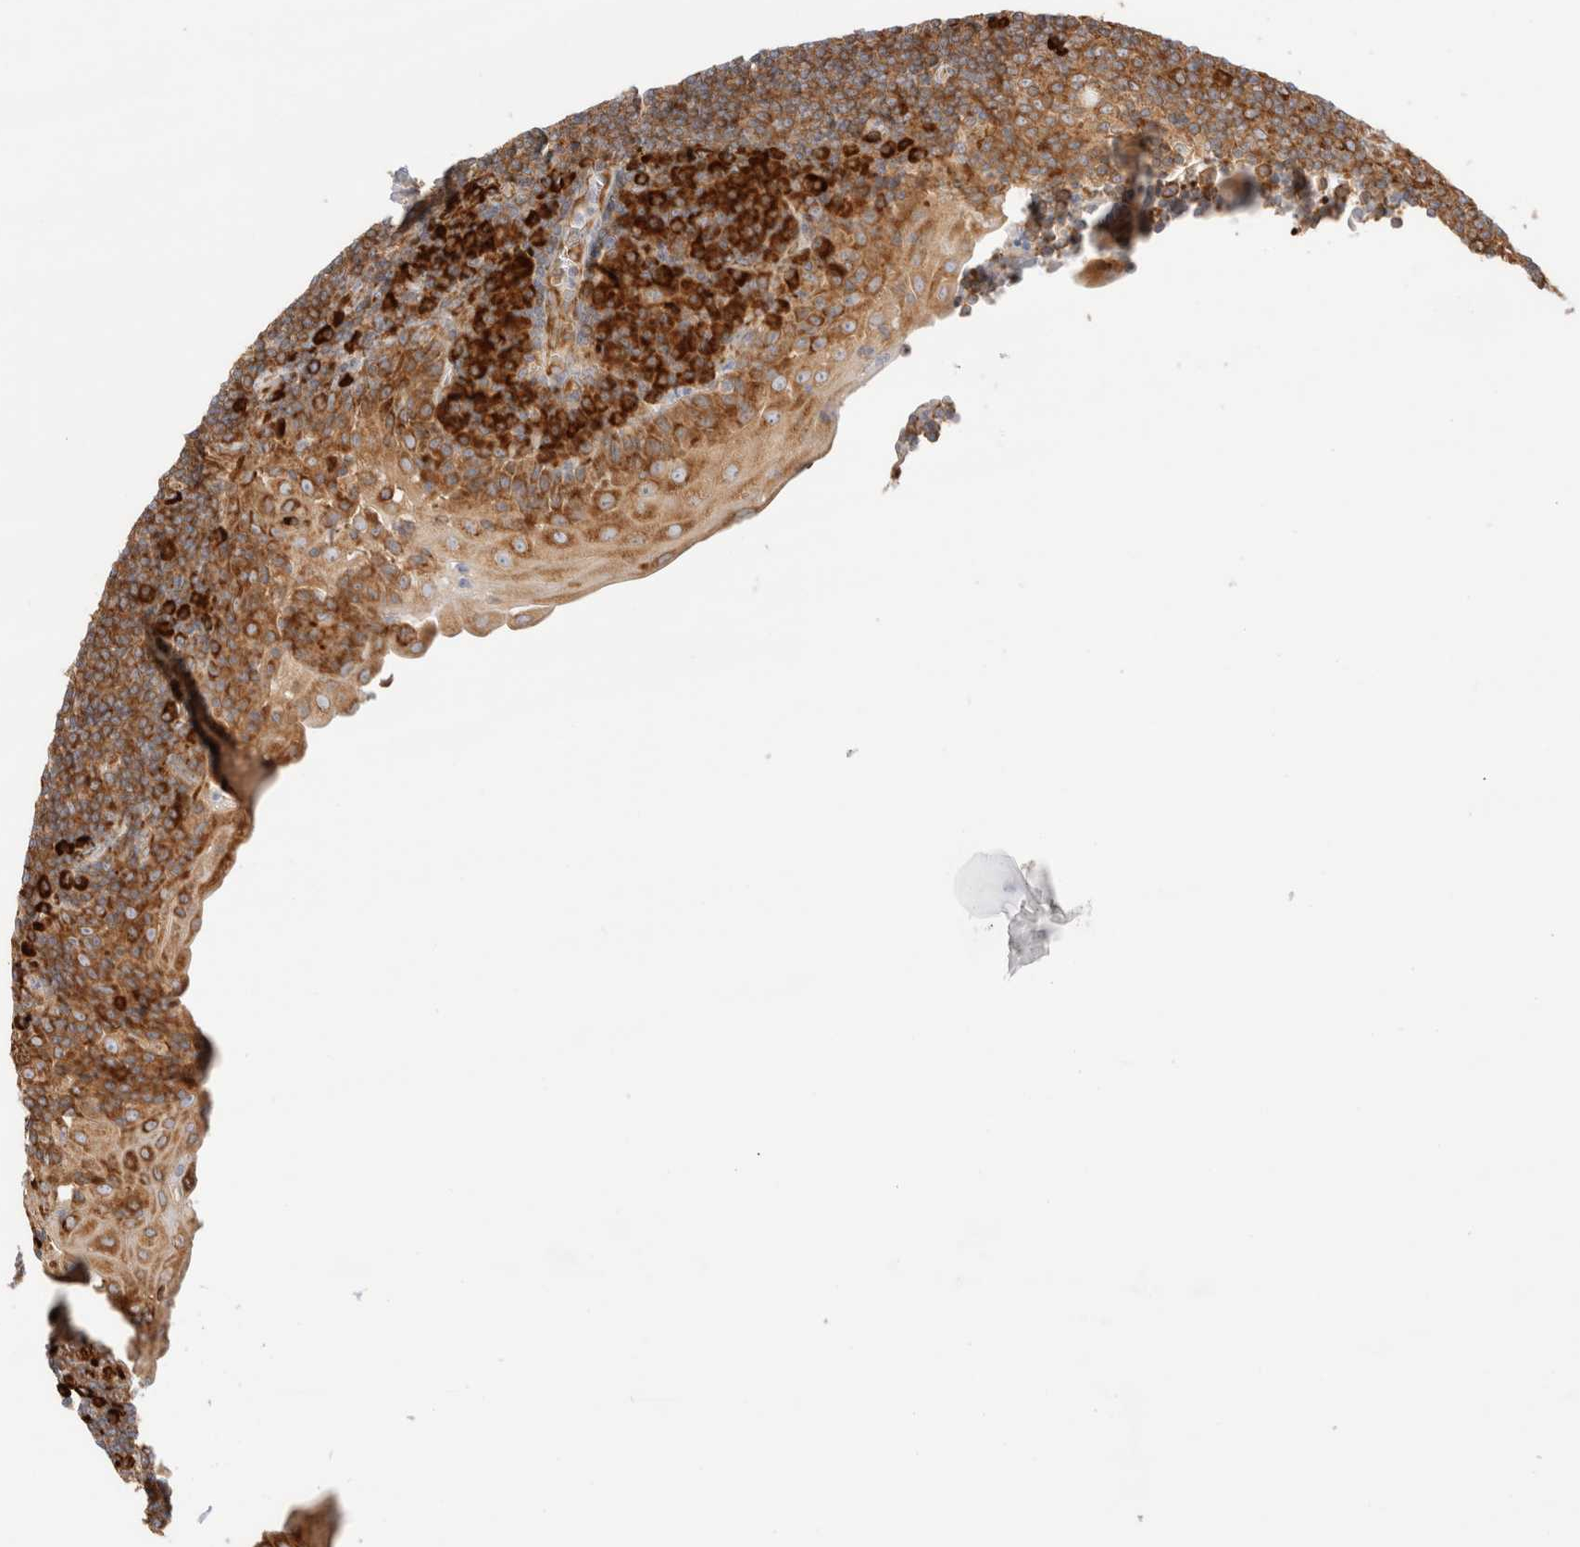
{"staining": {"intensity": "strong", "quantity": ">75%", "location": "cytoplasmic/membranous"}, "tissue": "tonsil", "cell_type": "Germinal center cells", "image_type": "normal", "snomed": [{"axis": "morphology", "description": "Normal tissue, NOS"}, {"axis": "topography", "description": "Tonsil"}], "caption": "A brown stain shows strong cytoplasmic/membranous positivity of a protein in germinal center cells of normal human tonsil.", "gene": "ZC2HC1A", "patient": {"sex": "male", "age": 37}}